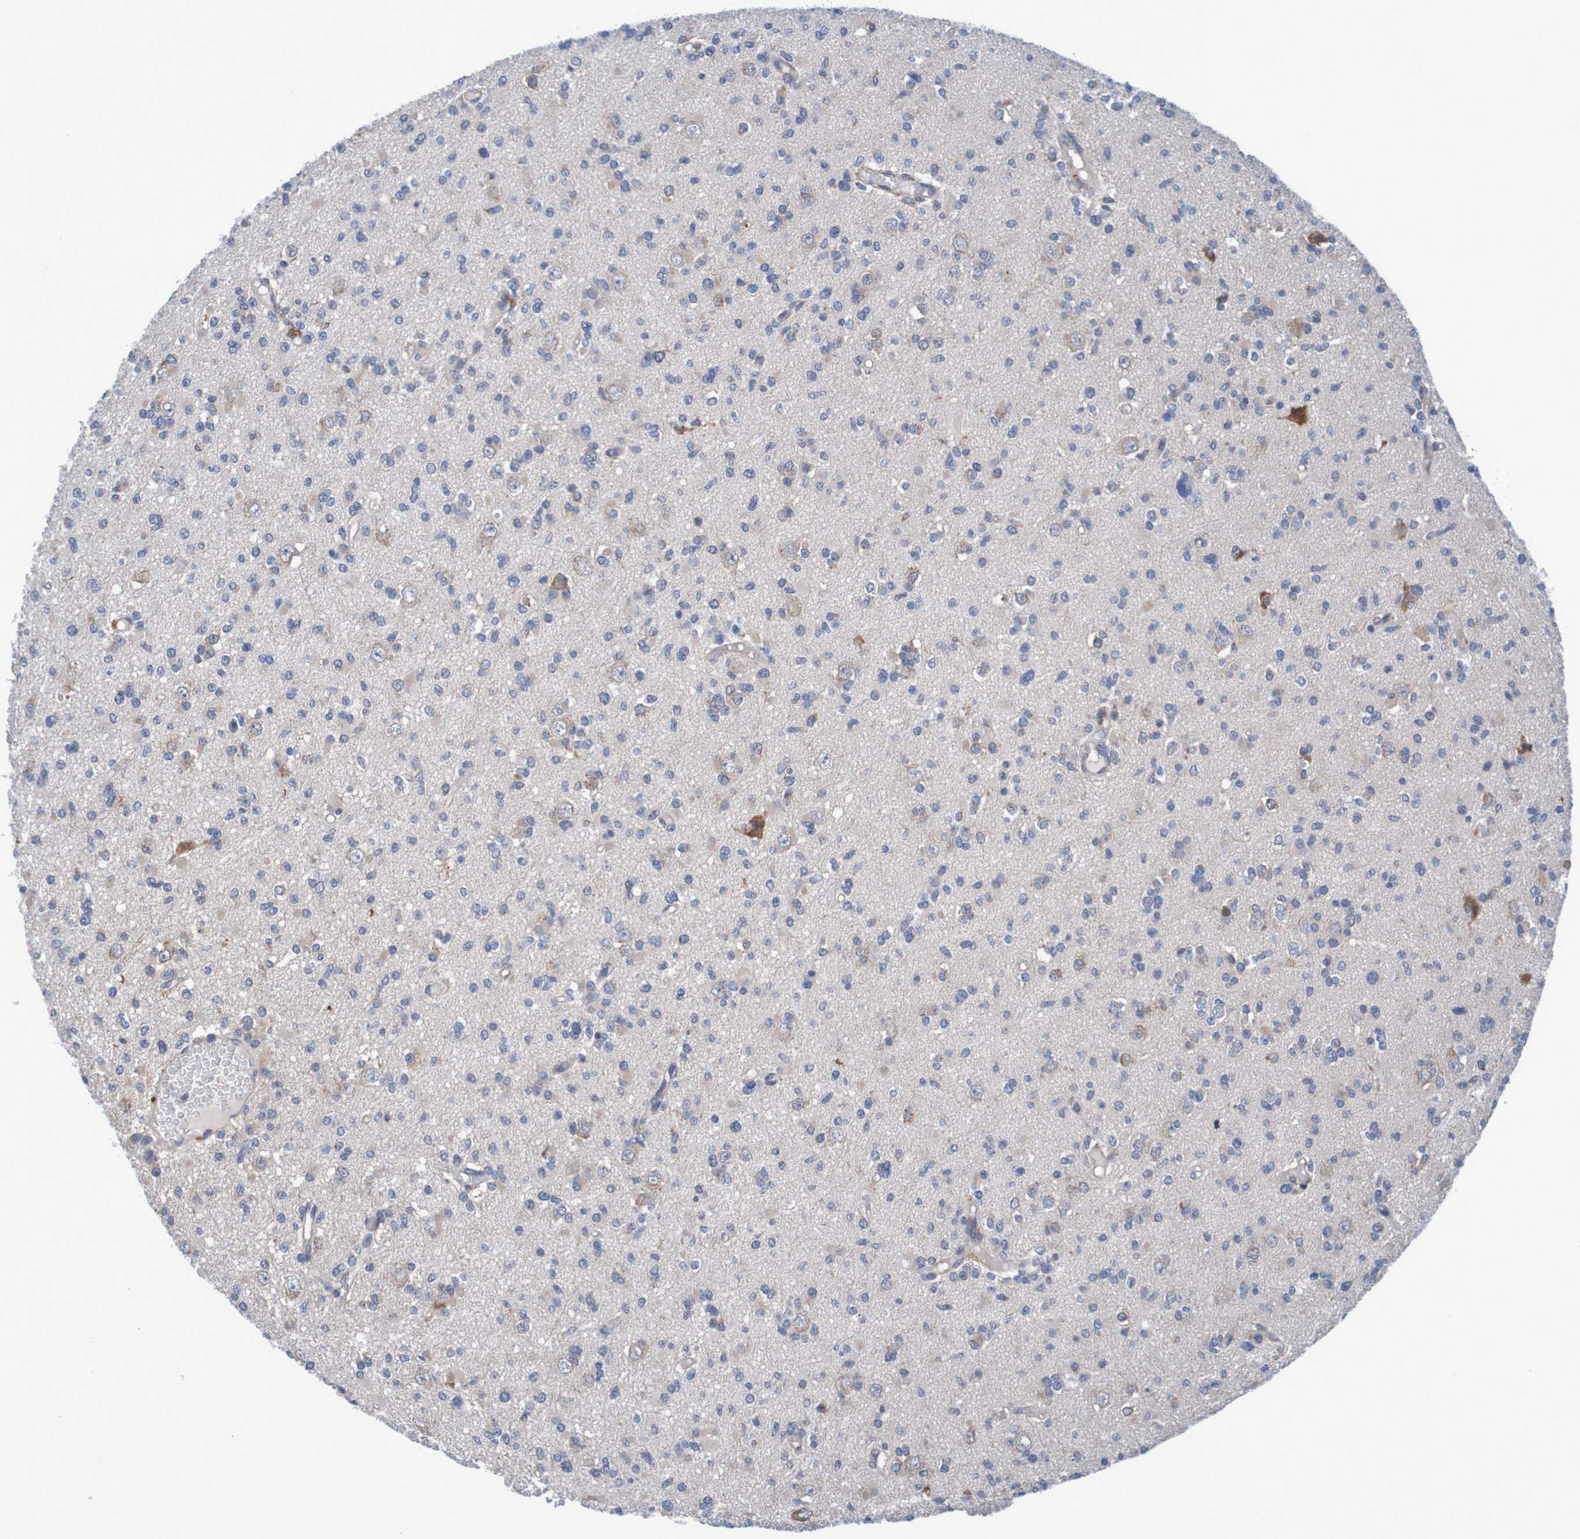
{"staining": {"intensity": "negative", "quantity": "none", "location": "none"}, "tissue": "glioma", "cell_type": "Tumor cells", "image_type": "cancer", "snomed": [{"axis": "morphology", "description": "Glioma, malignant, Low grade"}, {"axis": "topography", "description": "Brain"}], "caption": "High magnification brightfield microscopy of low-grade glioma (malignant) stained with DAB (brown) and counterstained with hematoxylin (blue): tumor cells show no significant expression.", "gene": "CLDN18", "patient": {"sex": "female", "age": 22}}